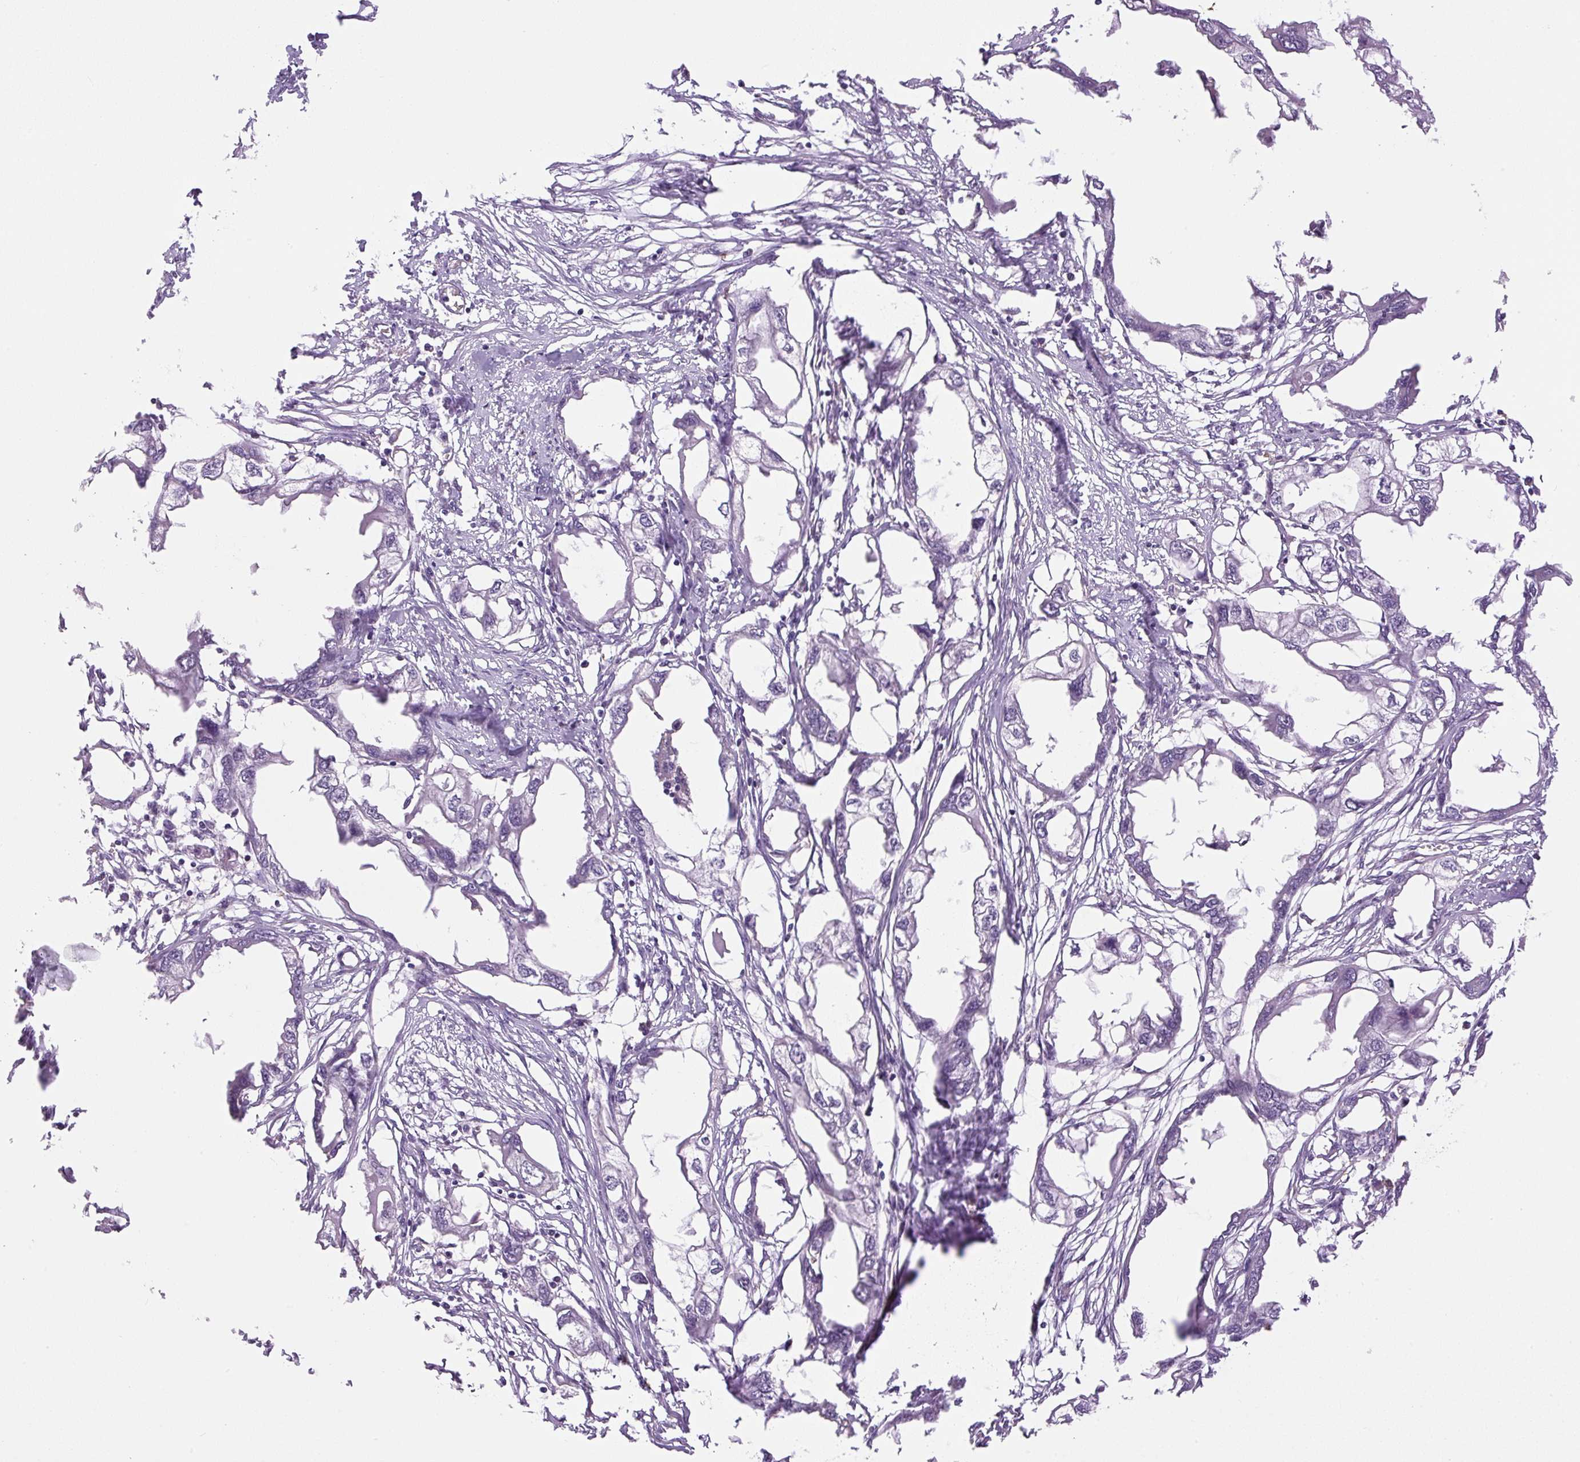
{"staining": {"intensity": "negative", "quantity": "none", "location": "none"}, "tissue": "endometrial cancer", "cell_type": "Tumor cells", "image_type": "cancer", "snomed": [{"axis": "morphology", "description": "Adenocarcinoma, NOS"}, {"axis": "morphology", "description": "Adenocarcinoma, metastatic, NOS"}, {"axis": "topography", "description": "Adipose tissue"}, {"axis": "topography", "description": "Endometrium"}], "caption": "Tumor cells are negative for protein expression in human adenocarcinoma (endometrial).", "gene": "SGF29", "patient": {"sex": "female", "age": 67}}